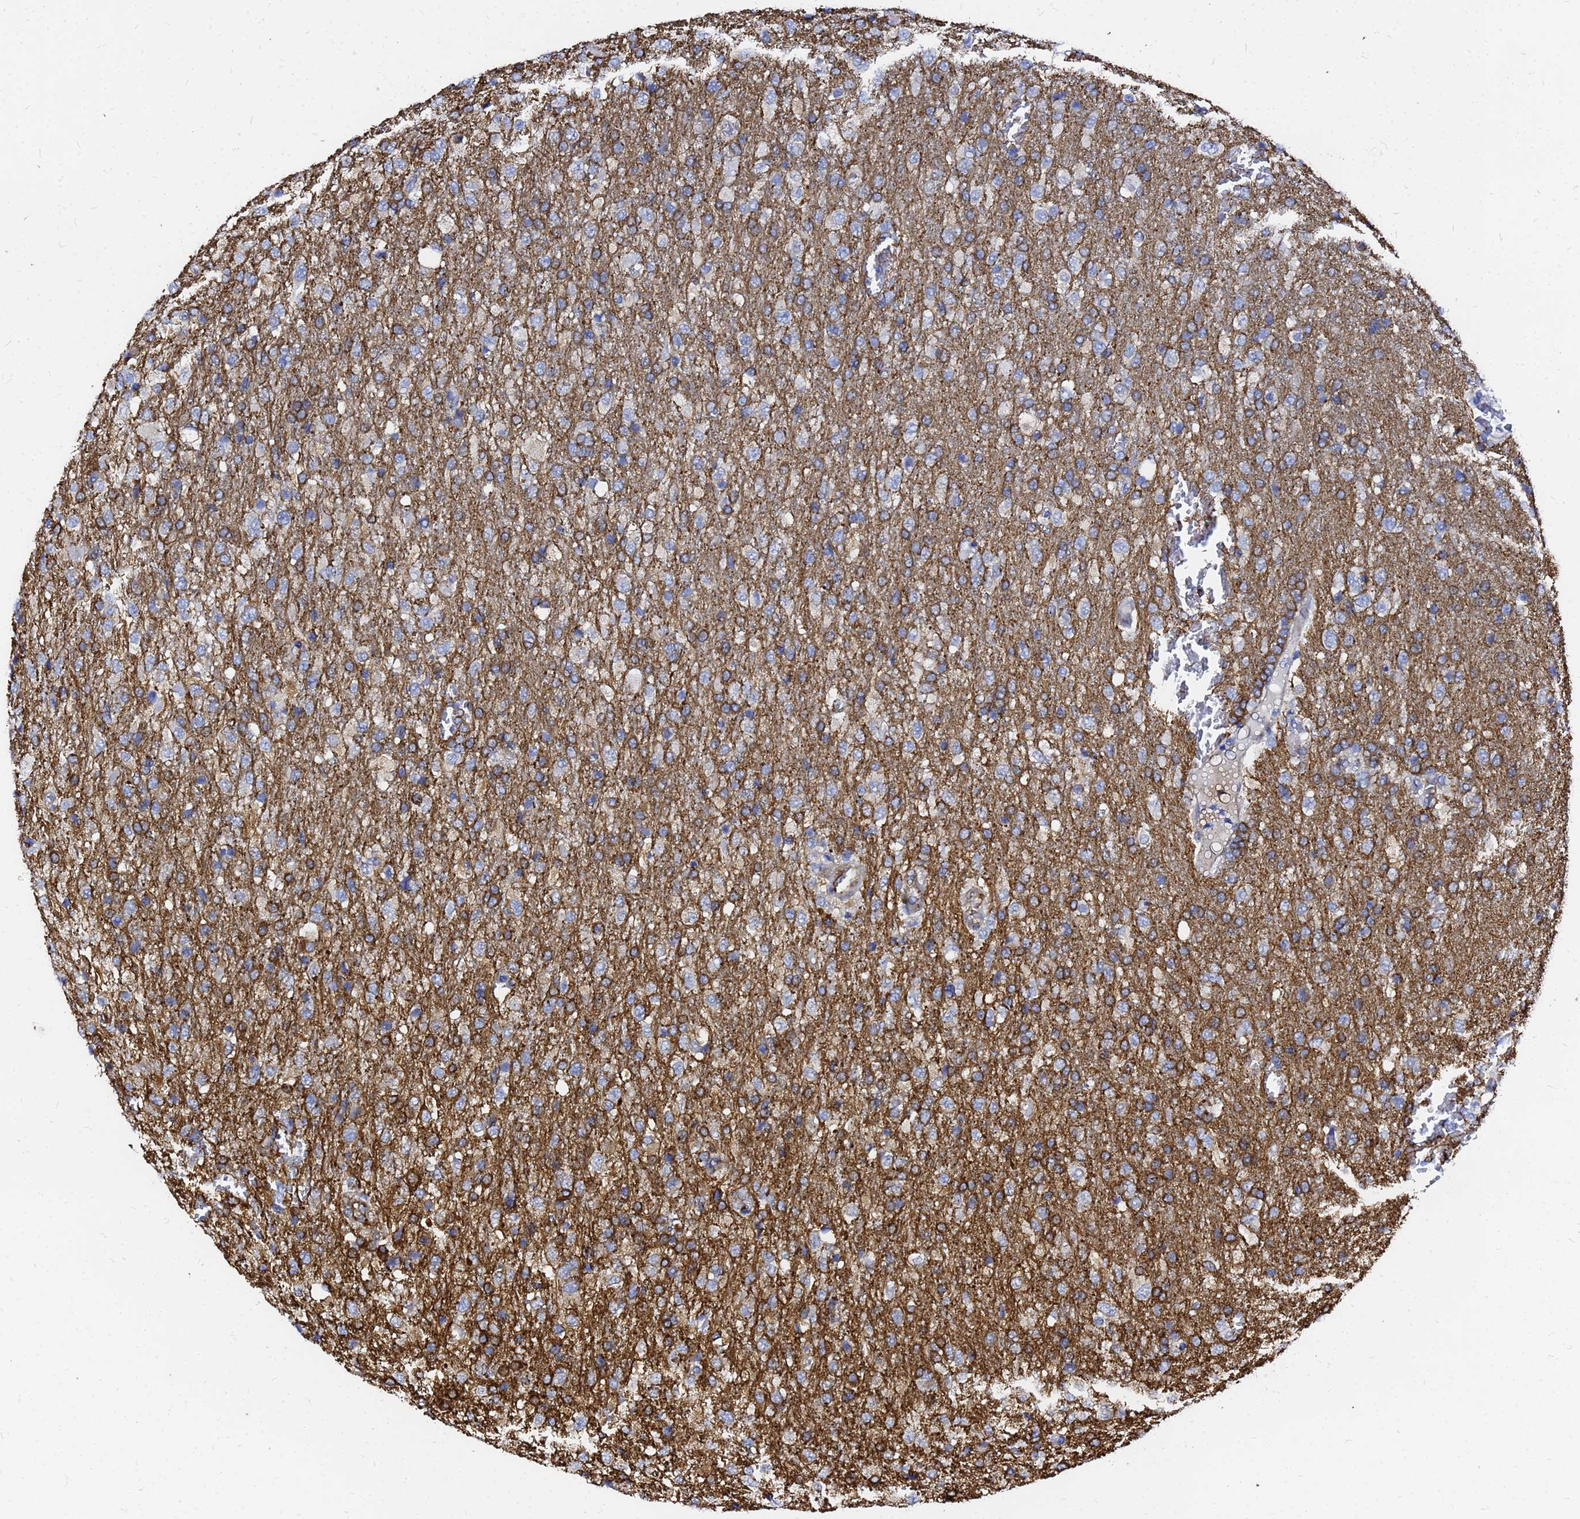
{"staining": {"intensity": "strong", "quantity": "<25%", "location": "cytoplasmic/membranous"}, "tissue": "glioma", "cell_type": "Tumor cells", "image_type": "cancer", "snomed": [{"axis": "morphology", "description": "Glioma, malignant, High grade"}, {"axis": "topography", "description": "Brain"}], "caption": "Immunohistochemistry (IHC) of human glioma demonstrates medium levels of strong cytoplasmic/membranous expression in approximately <25% of tumor cells.", "gene": "TUBA8", "patient": {"sex": "female", "age": 74}}